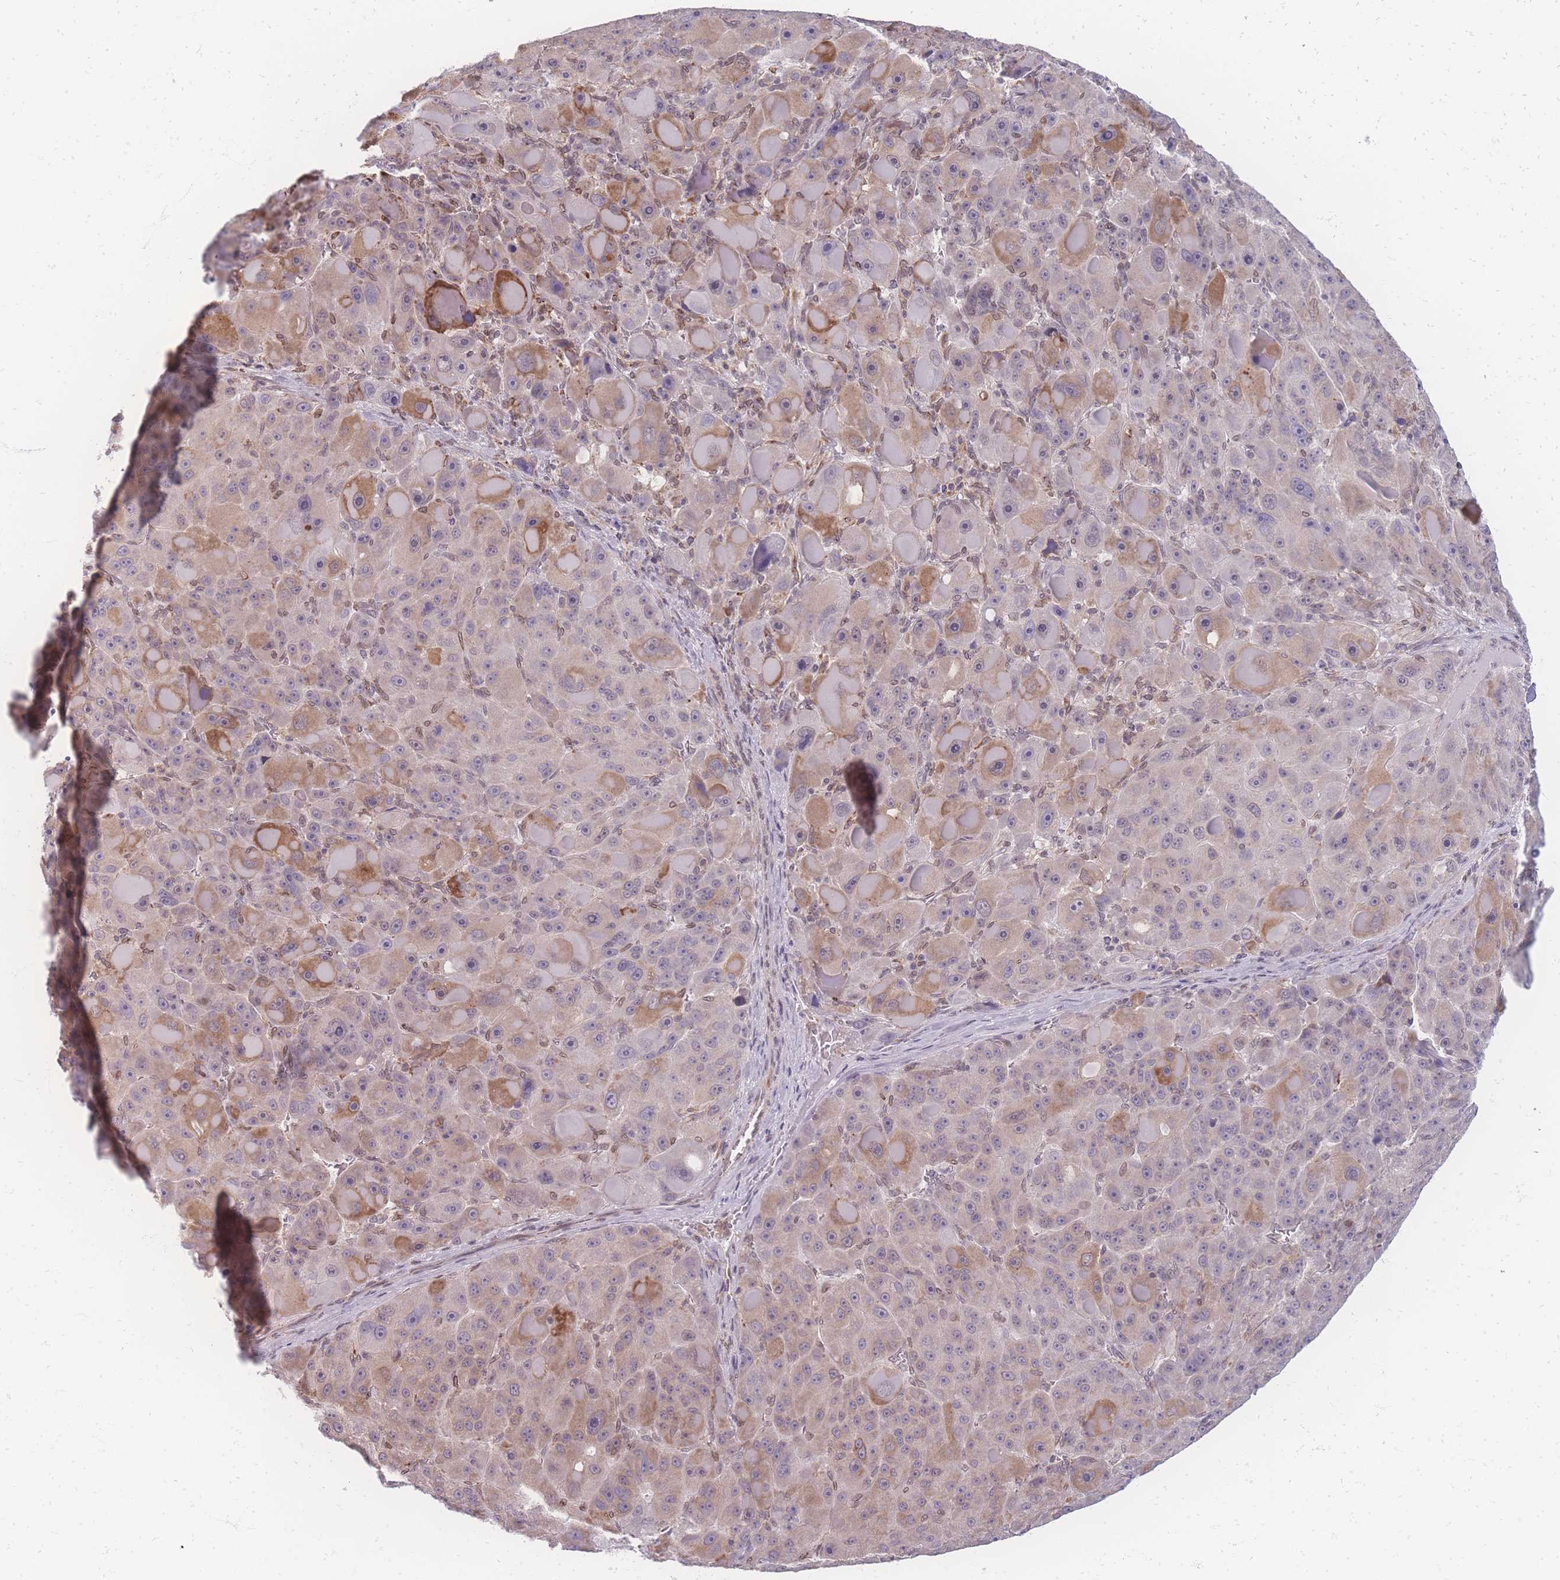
{"staining": {"intensity": "moderate", "quantity": "<25%", "location": "cytoplasmic/membranous"}, "tissue": "liver cancer", "cell_type": "Tumor cells", "image_type": "cancer", "snomed": [{"axis": "morphology", "description": "Carcinoma, Hepatocellular, NOS"}, {"axis": "topography", "description": "Liver"}], "caption": "Protein positivity by IHC shows moderate cytoplasmic/membranous positivity in about <25% of tumor cells in liver cancer (hepatocellular carcinoma).", "gene": "ZC3H13", "patient": {"sex": "male", "age": 76}}